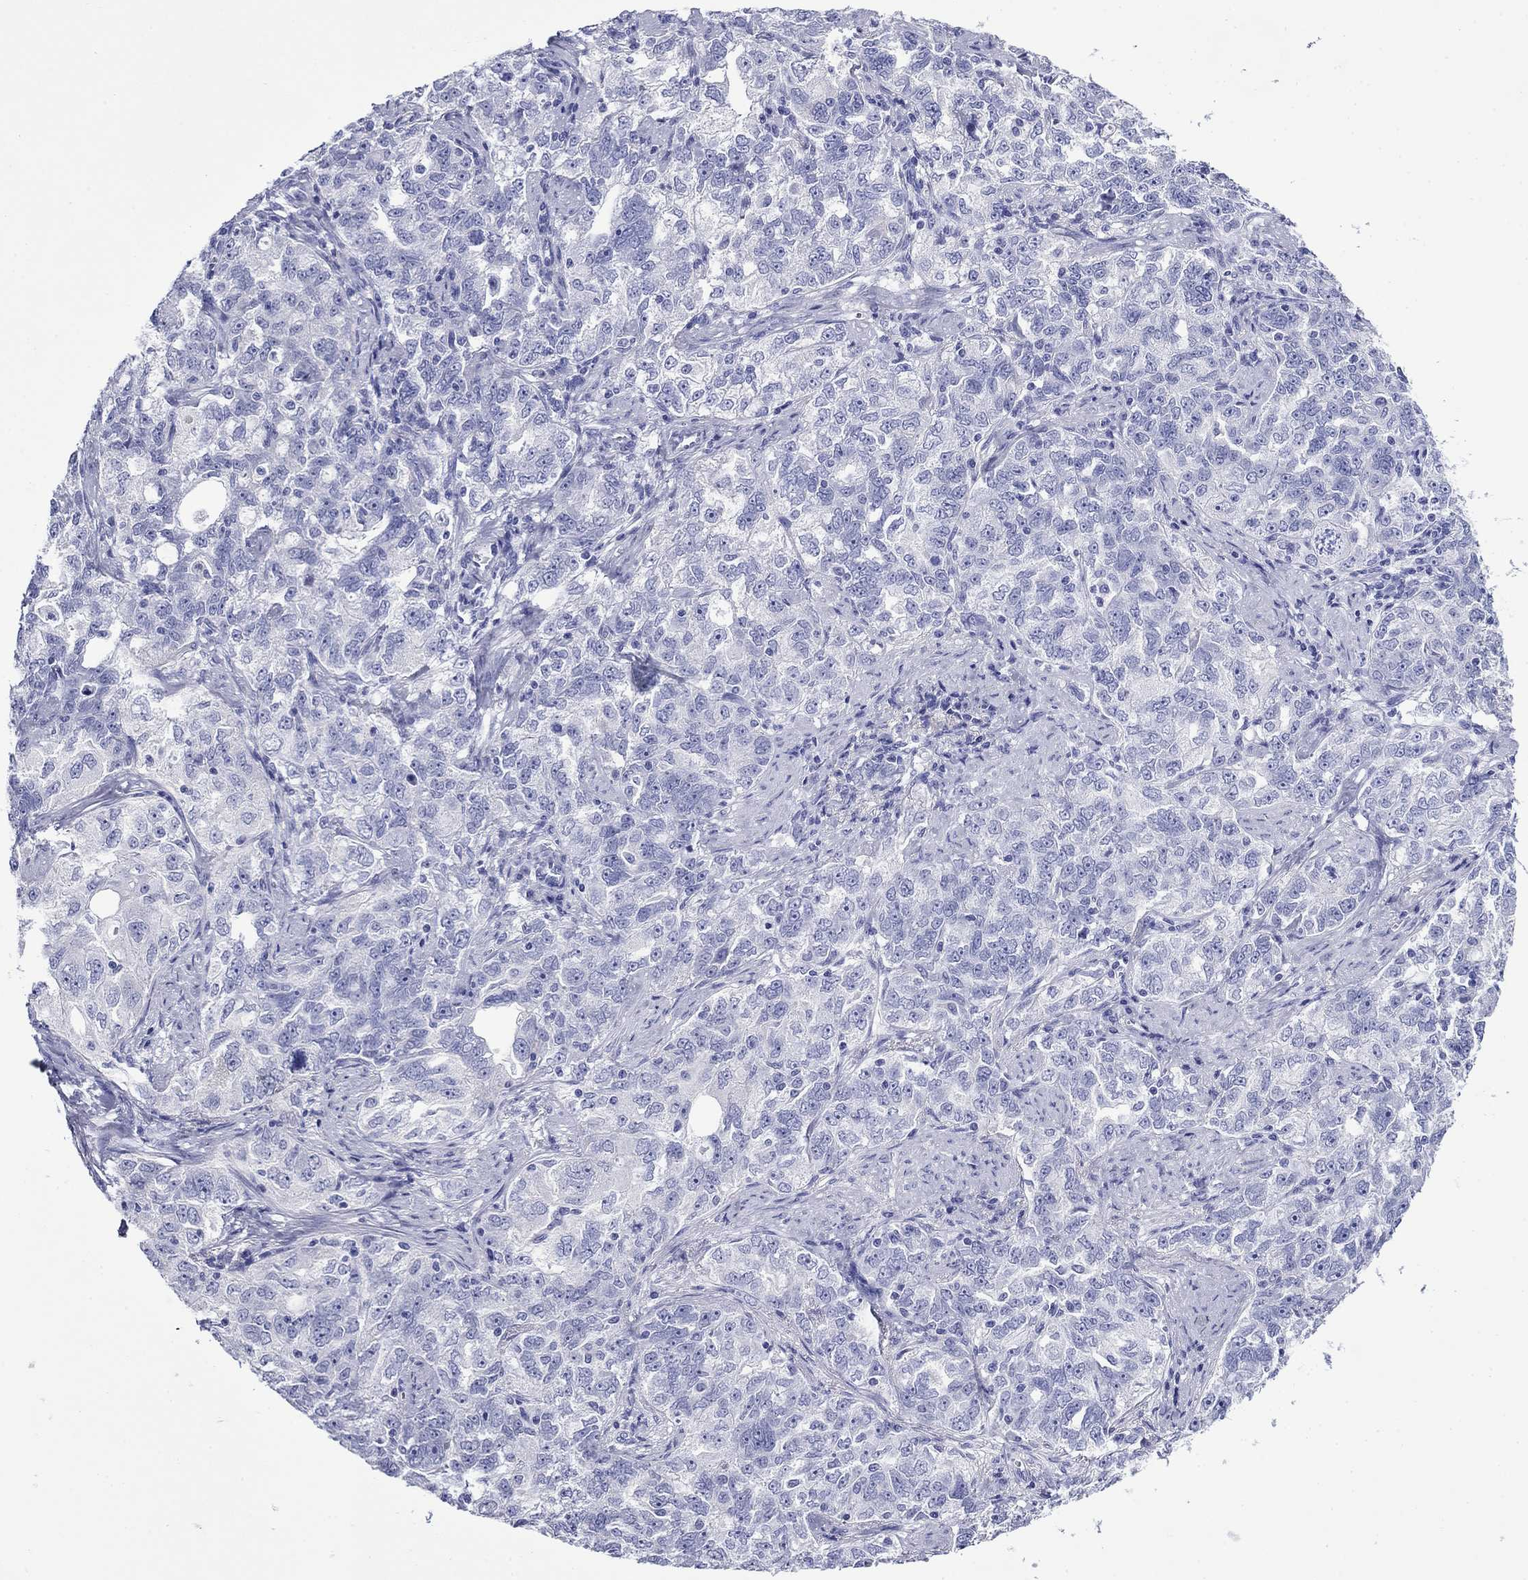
{"staining": {"intensity": "negative", "quantity": "none", "location": "none"}, "tissue": "ovarian cancer", "cell_type": "Tumor cells", "image_type": "cancer", "snomed": [{"axis": "morphology", "description": "Cystadenocarcinoma, serous, NOS"}, {"axis": "topography", "description": "Ovary"}], "caption": "Ovarian serous cystadenocarcinoma was stained to show a protein in brown. There is no significant staining in tumor cells.", "gene": "GIP", "patient": {"sex": "female", "age": 51}}